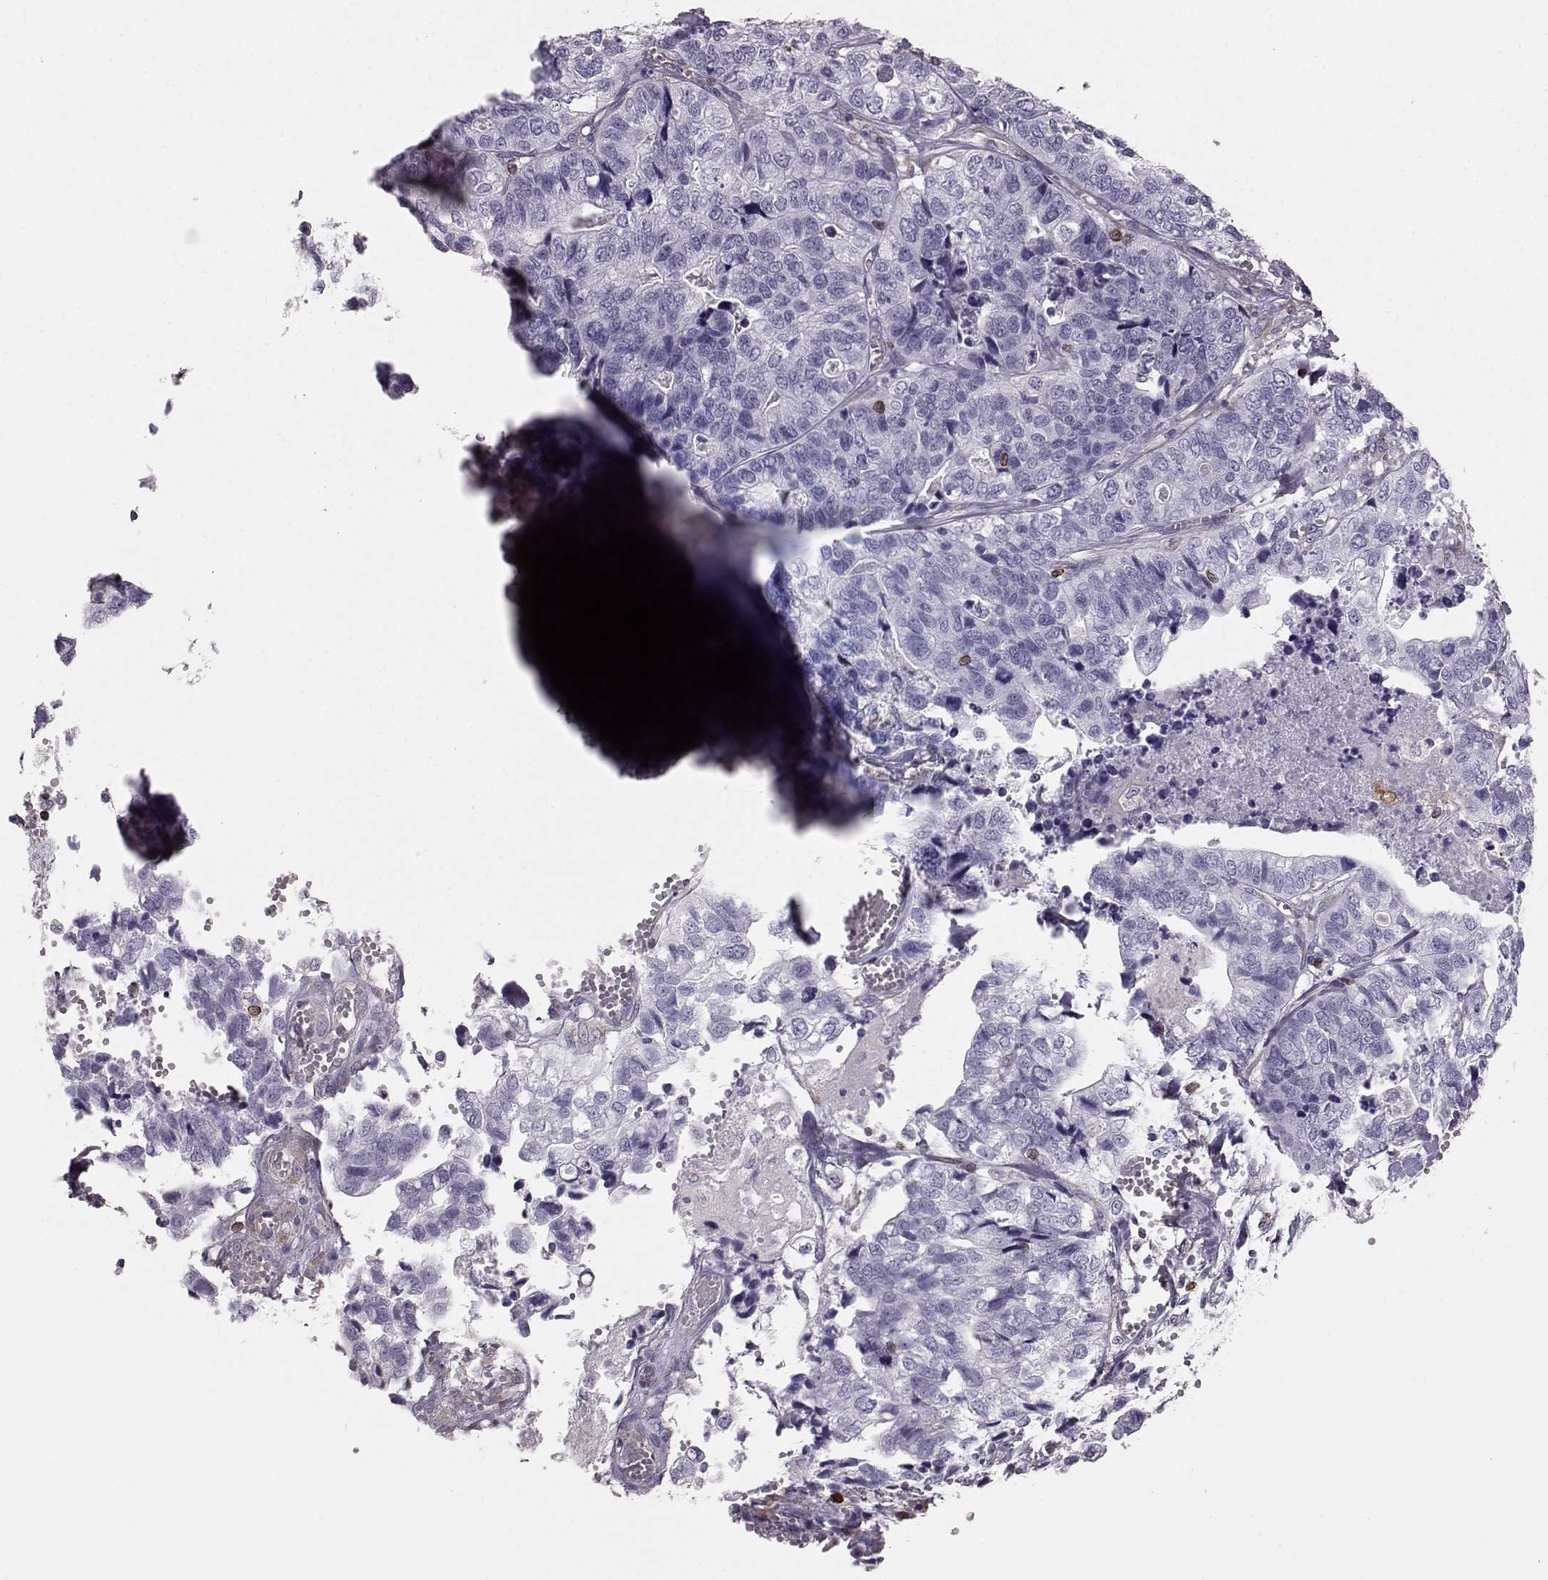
{"staining": {"intensity": "negative", "quantity": "none", "location": "none"}, "tissue": "stomach cancer", "cell_type": "Tumor cells", "image_type": "cancer", "snomed": [{"axis": "morphology", "description": "Adenocarcinoma, NOS"}, {"axis": "topography", "description": "Stomach, upper"}], "caption": "A high-resolution micrograph shows IHC staining of adenocarcinoma (stomach), which reveals no significant positivity in tumor cells.", "gene": "ELOVL5", "patient": {"sex": "female", "age": 67}}